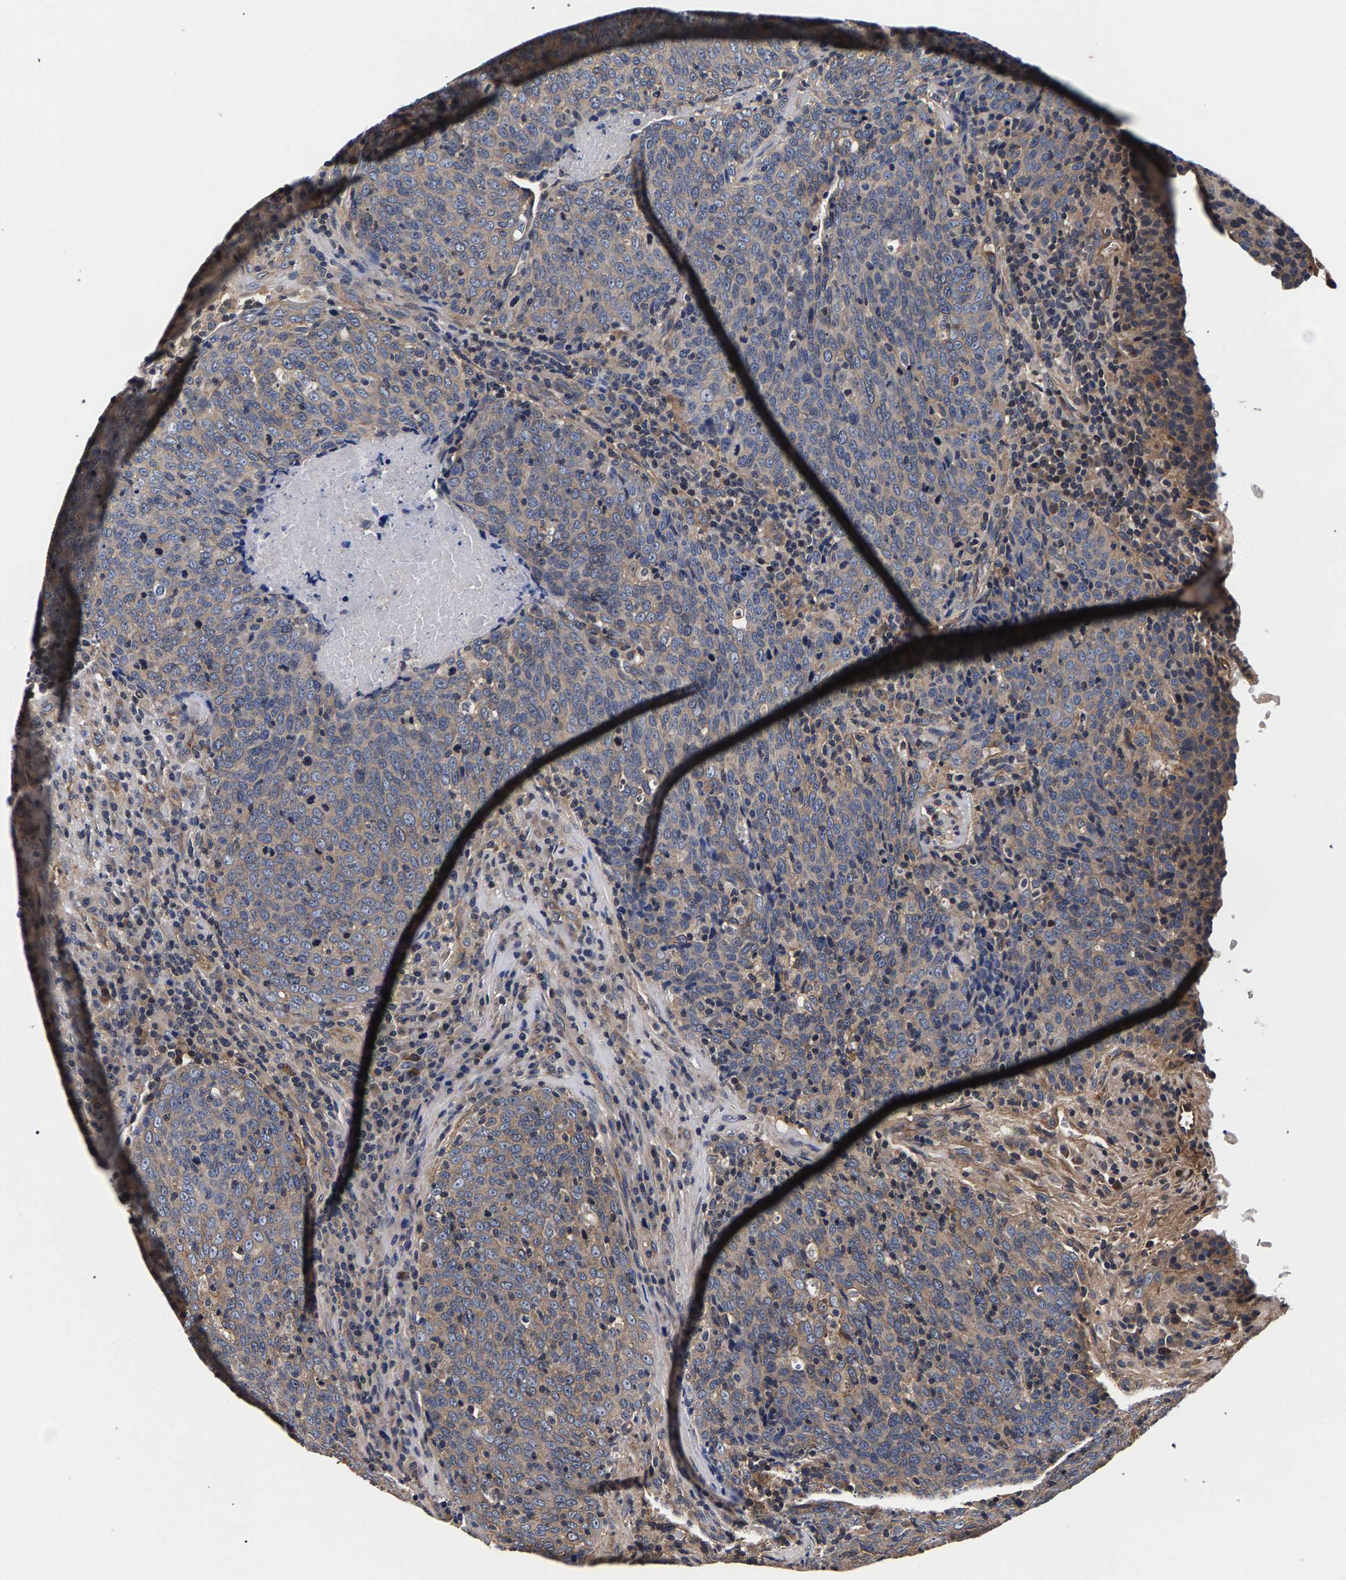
{"staining": {"intensity": "weak", "quantity": ">75%", "location": "cytoplasmic/membranous"}, "tissue": "head and neck cancer", "cell_type": "Tumor cells", "image_type": "cancer", "snomed": [{"axis": "morphology", "description": "Squamous cell carcinoma, NOS"}, {"axis": "morphology", "description": "Squamous cell carcinoma, metastatic, NOS"}, {"axis": "topography", "description": "Lymph node"}, {"axis": "topography", "description": "Head-Neck"}], "caption": "Protein staining by immunohistochemistry exhibits weak cytoplasmic/membranous expression in about >75% of tumor cells in head and neck cancer (metastatic squamous cell carcinoma). The staining was performed using DAB (3,3'-diaminobenzidine), with brown indicating positive protein expression. Nuclei are stained blue with hematoxylin.", "gene": "MARCHF7", "patient": {"sex": "male", "age": 62}}